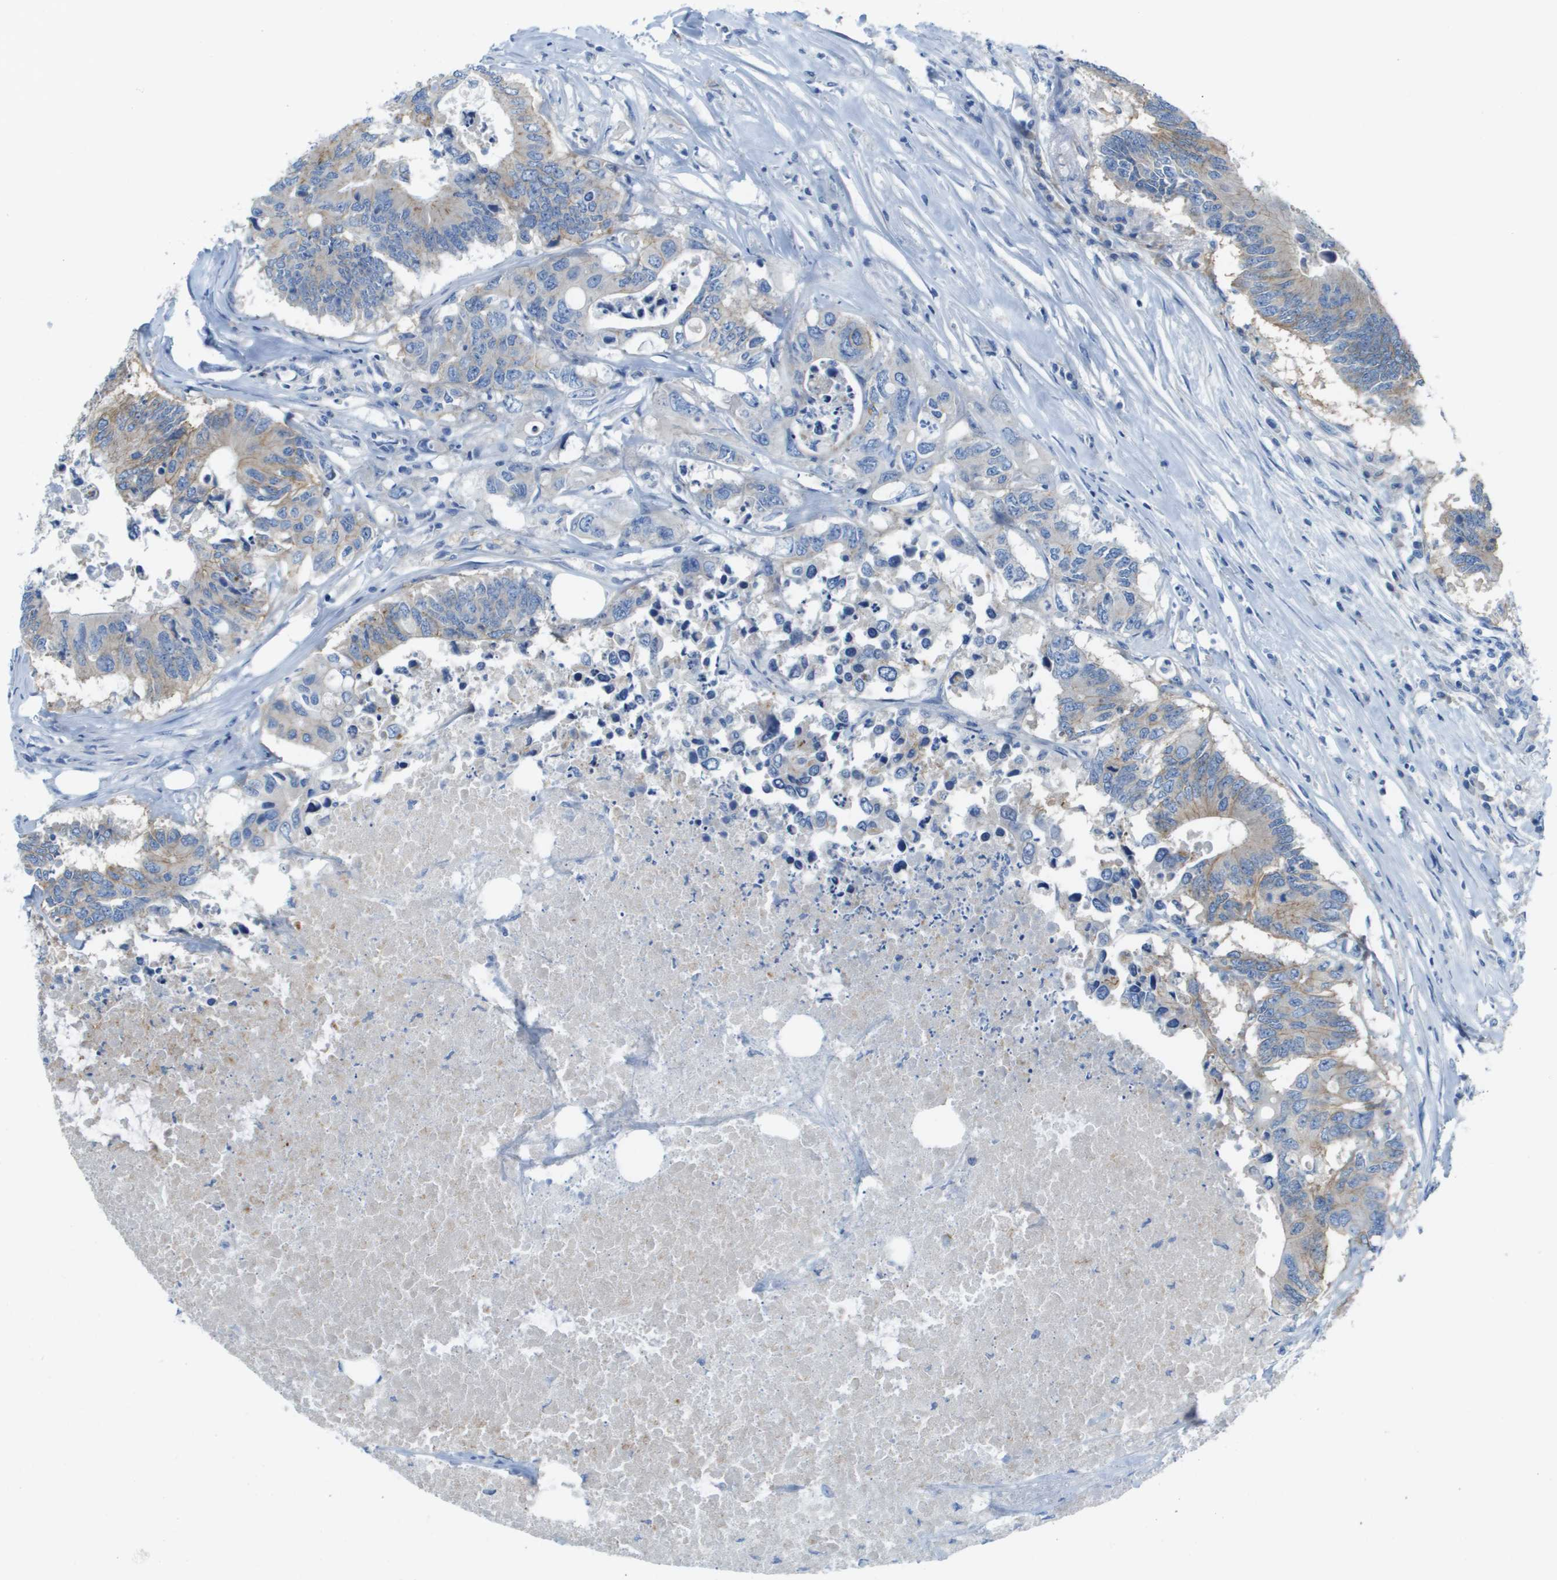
{"staining": {"intensity": "moderate", "quantity": "<25%", "location": "cytoplasmic/membranous"}, "tissue": "colorectal cancer", "cell_type": "Tumor cells", "image_type": "cancer", "snomed": [{"axis": "morphology", "description": "Adenocarcinoma, NOS"}, {"axis": "topography", "description": "Colon"}], "caption": "Tumor cells display low levels of moderate cytoplasmic/membranous positivity in about <25% of cells in human colorectal adenocarcinoma. The staining is performed using DAB brown chromogen to label protein expression. The nuclei are counter-stained blue using hematoxylin.", "gene": "CD46", "patient": {"sex": "male", "age": 71}}